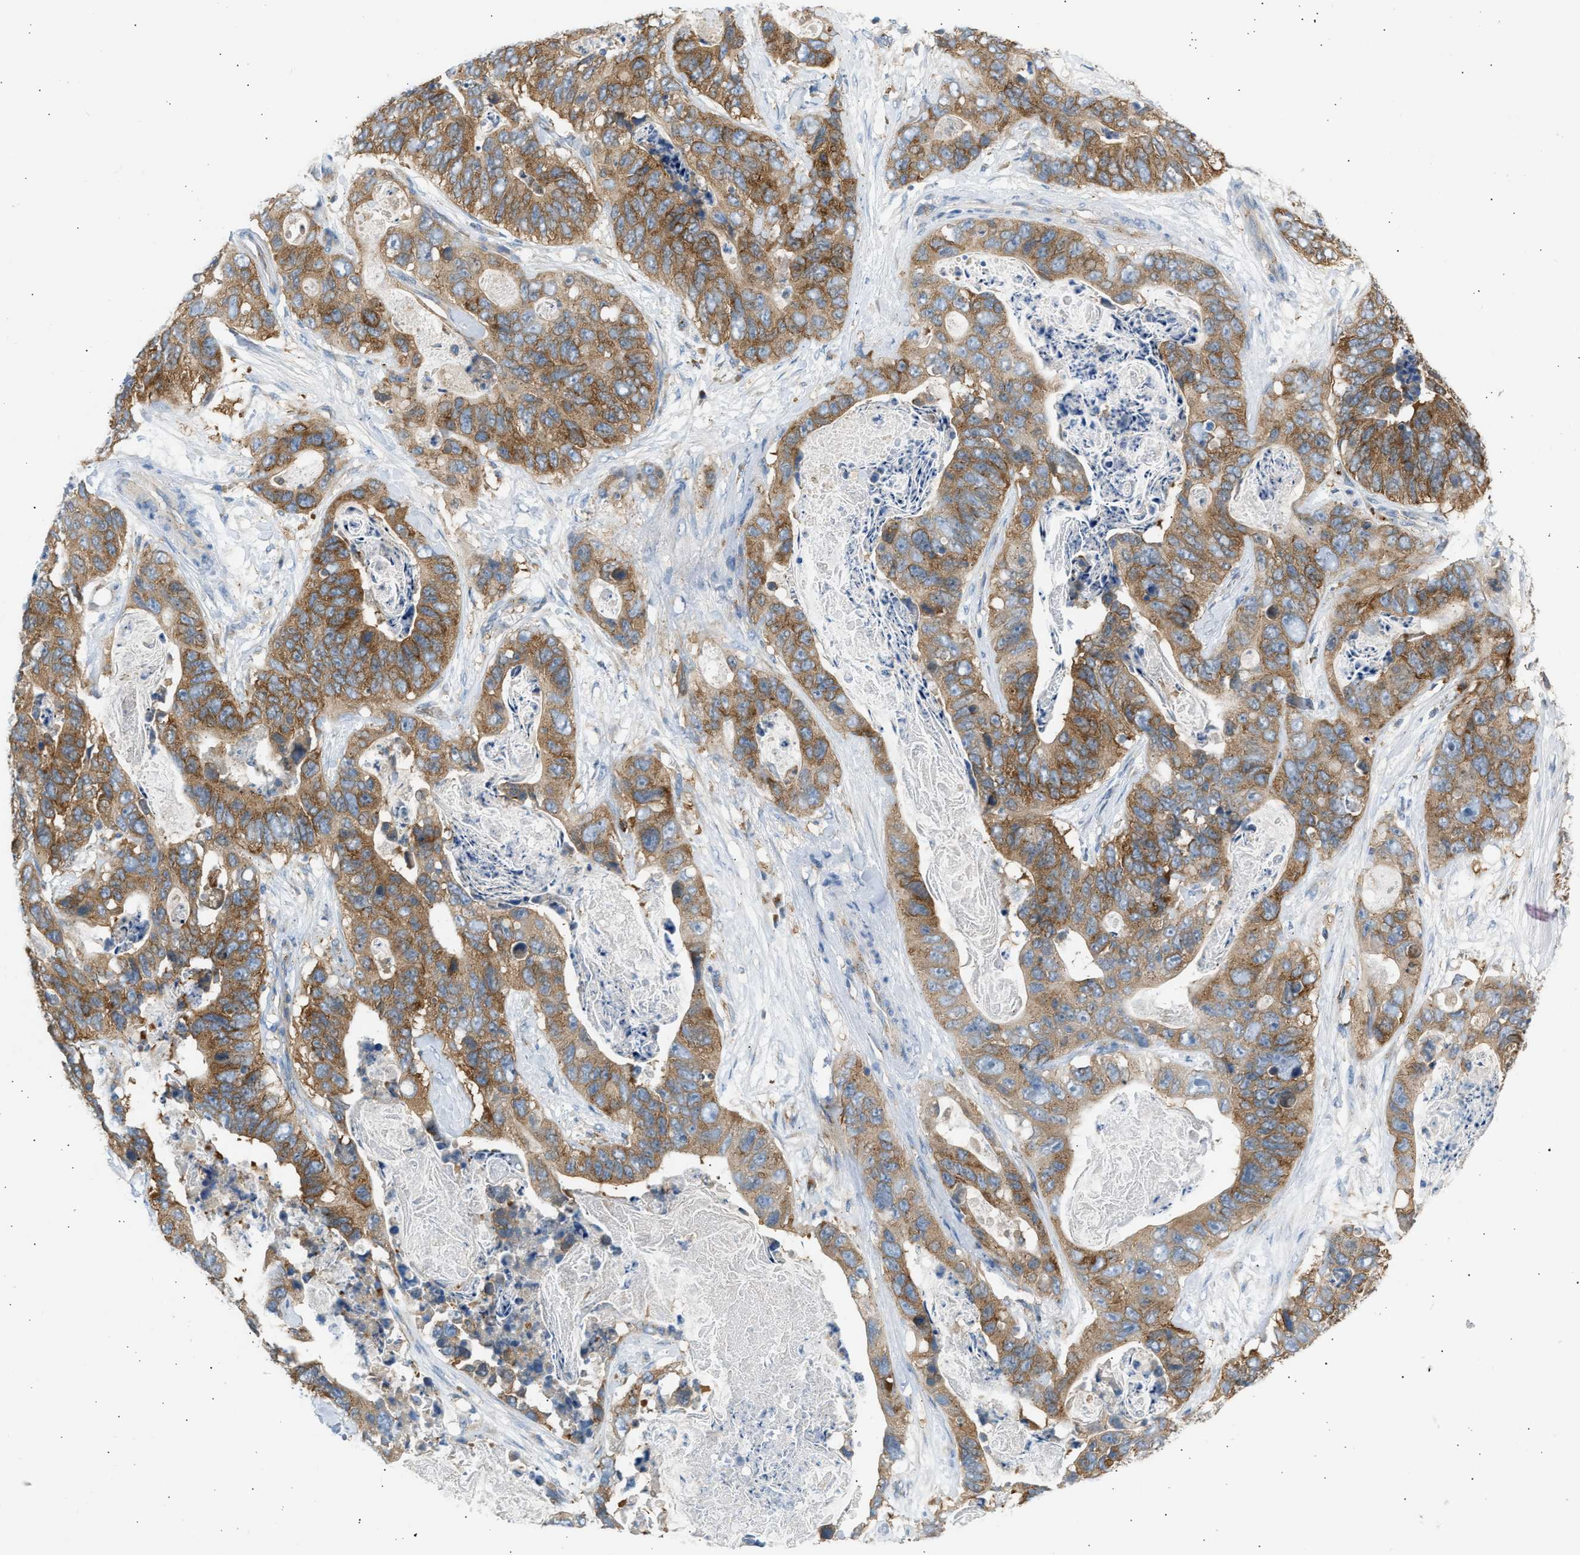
{"staining": {"intensity": "moderate", "quantity": ">75%", "location": "cytoplasmic/membranous"}, "tissue": "stomach cancer", "cell_type": "Tumor cells", "image_type": "cancer", "snomed": [{"axis": "morphology", "description": "Adenocarcinoma, NOS"}, {"axis": "topography", "description": "Stomach"}], "caption": "IHC (DAB (3,3'-diaminobenzidine)) staining of human adenocarcinoma (stomach) shows moderate cytoplasmic/membranous protein expression in about >75% of tumor cells.", "gene": "TRIM50", "patient": {"sex": "female", "age": 89}}